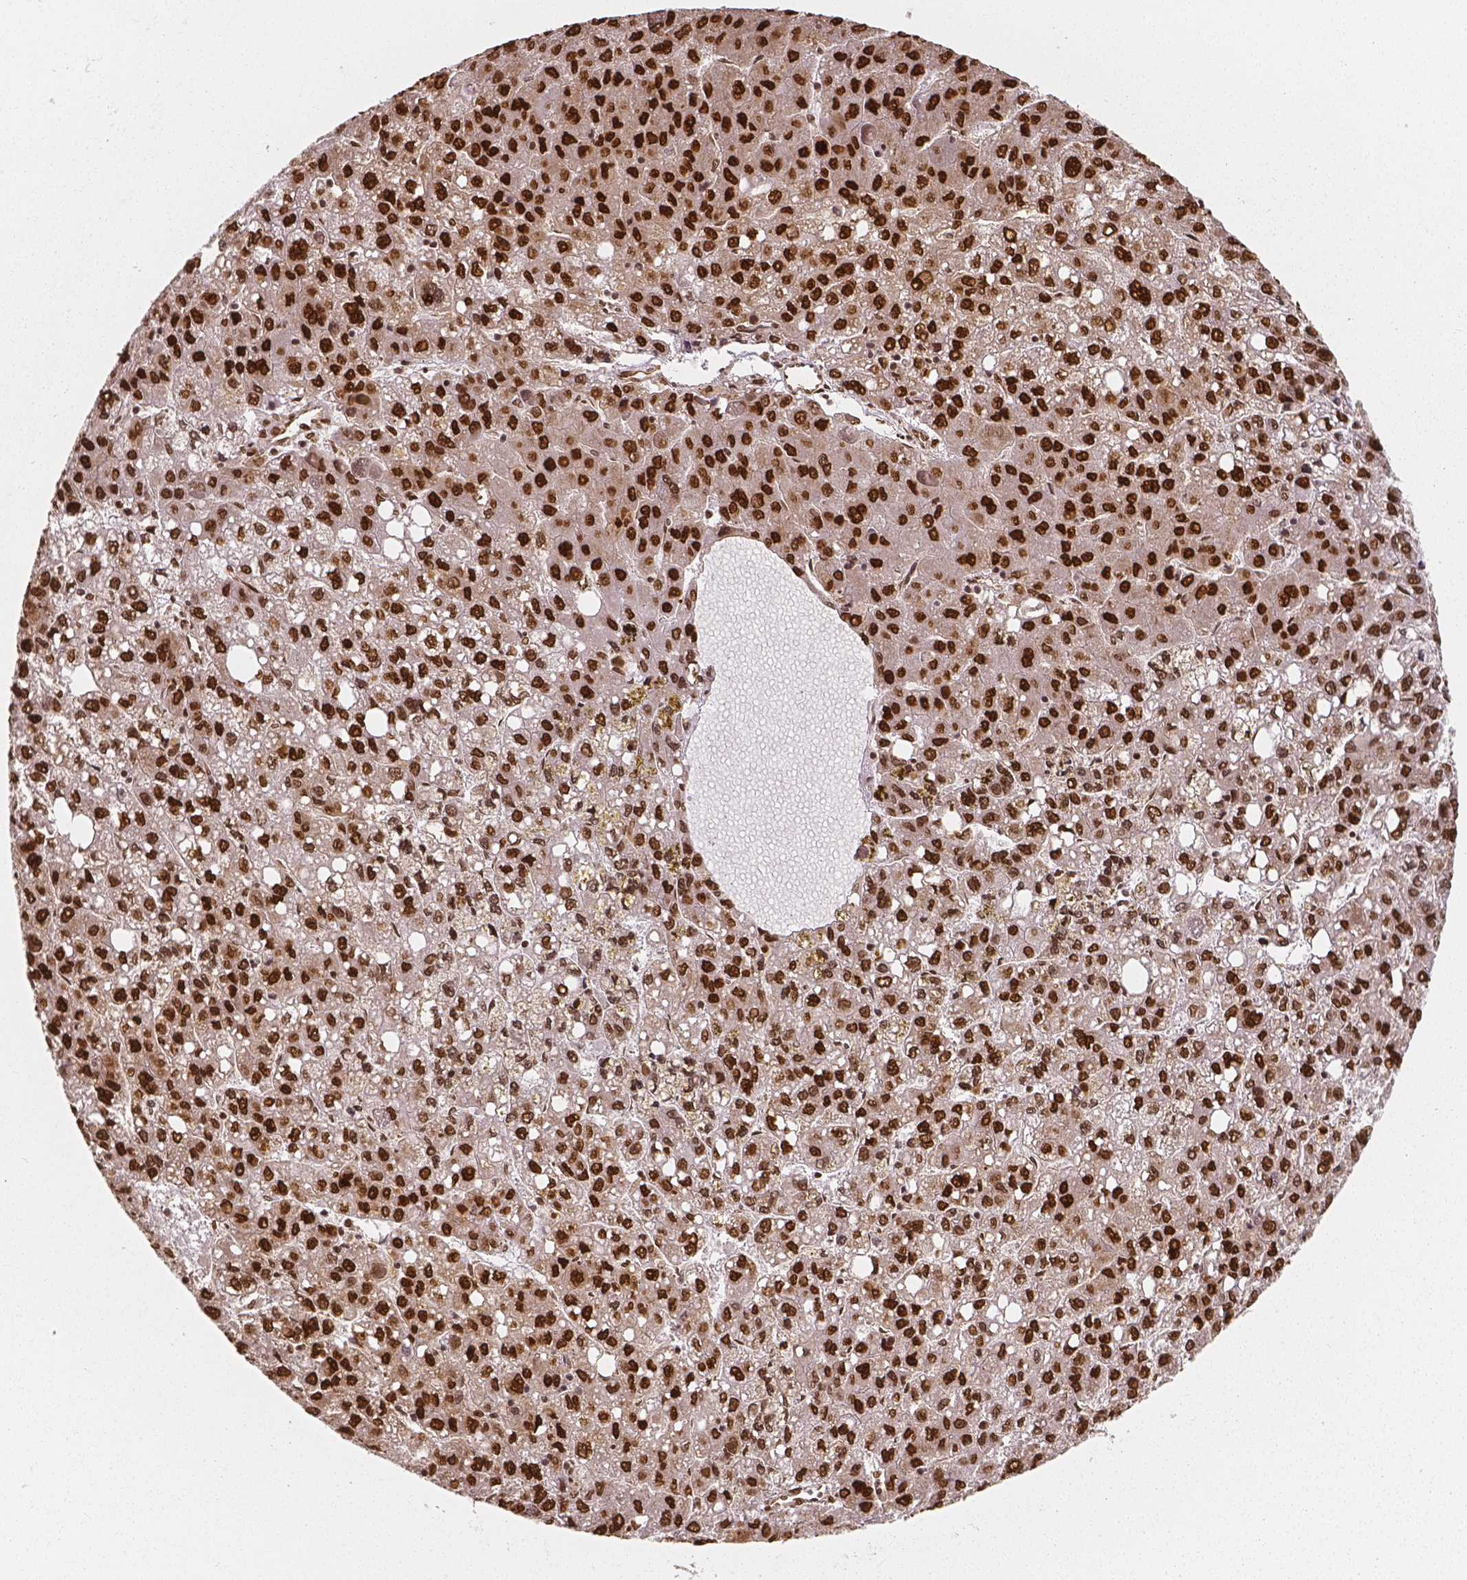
{"staining": {"intensity": "strong", "quantity": ">75%", "location": "nuclear"}, "tissue": "liver cancer", "cell_type": "Tumor cells", "image_type": "cancer", "snomed": [{"axis": "morphology", "description": "Carcinoma, Hepatocellular, NOS"}, {"axis": "topography", "description": "Liver"}], "caption": "Protein expression analysis of liver cancer (hepatocellular carcinoma) reveals strong nuclear staining in about >75% of tumor cells.", "gene": "NUCKS1", "patient": {"sex": "female", "age": 82}}